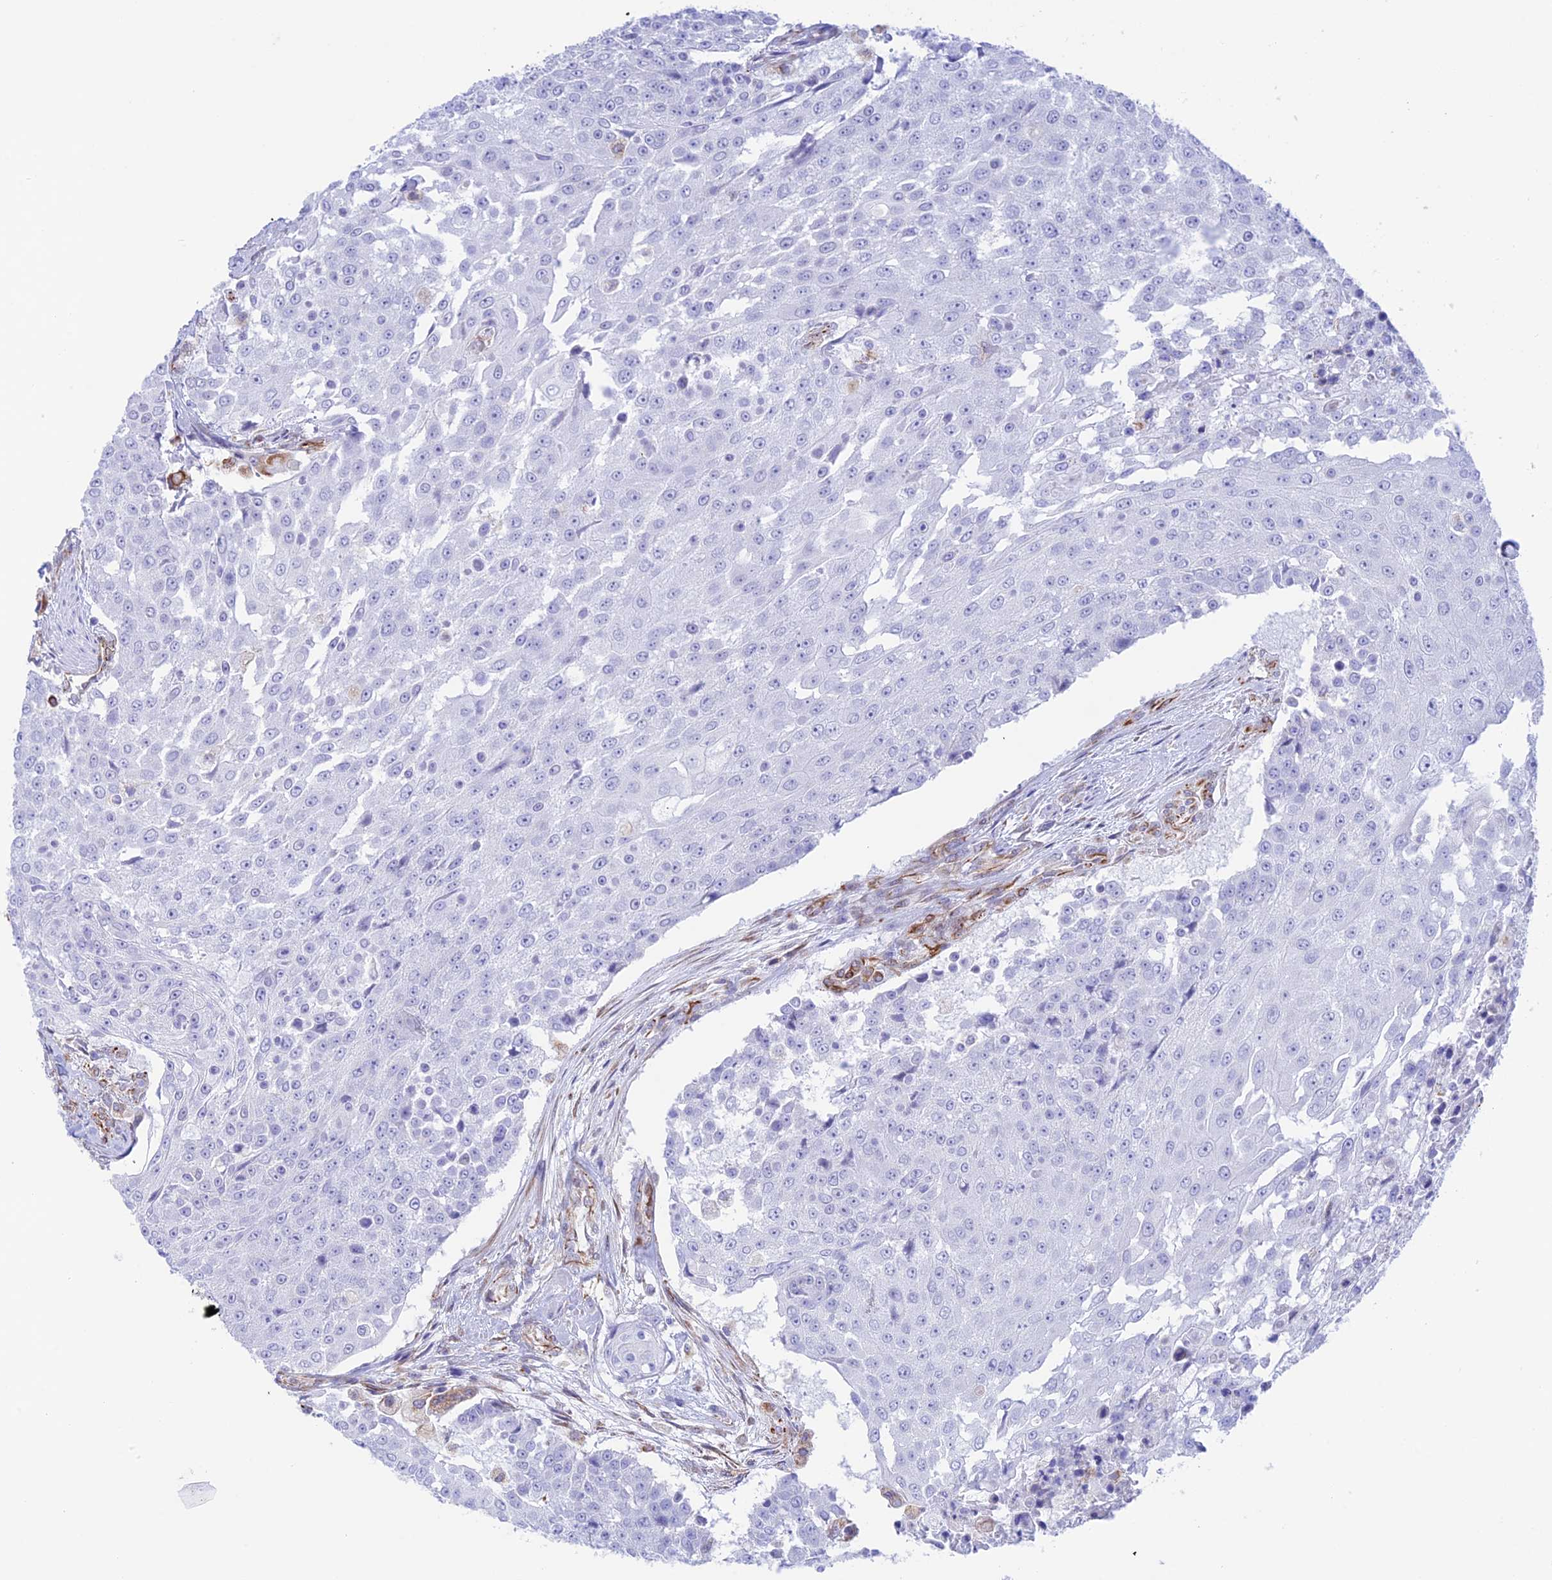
{"staining": {"intensity": "negative", "quantity": "none", "location": "none"}, "tissue": "urothelial cancer", "cell_type": "Tumor cells", "image_type": "cancer", "snomed": [{"axis": "morphology", "description": "Urothelial carcinoma, High grade"}, {"axis": "topography", "description": "Urinary bladder"}], "caption": "Immunohistochemical staining of human urothelial cancer exhibits no significant staining in tumor cells. (Stains: DAB (3,3'-diaminobenzidine) immunohistochemistry with hematoxylin counter stain, Microscopy: brightfield microscopy at high magnification).", "gene": "ZNF652", "patient": {"sex": "female", "age": 63}}